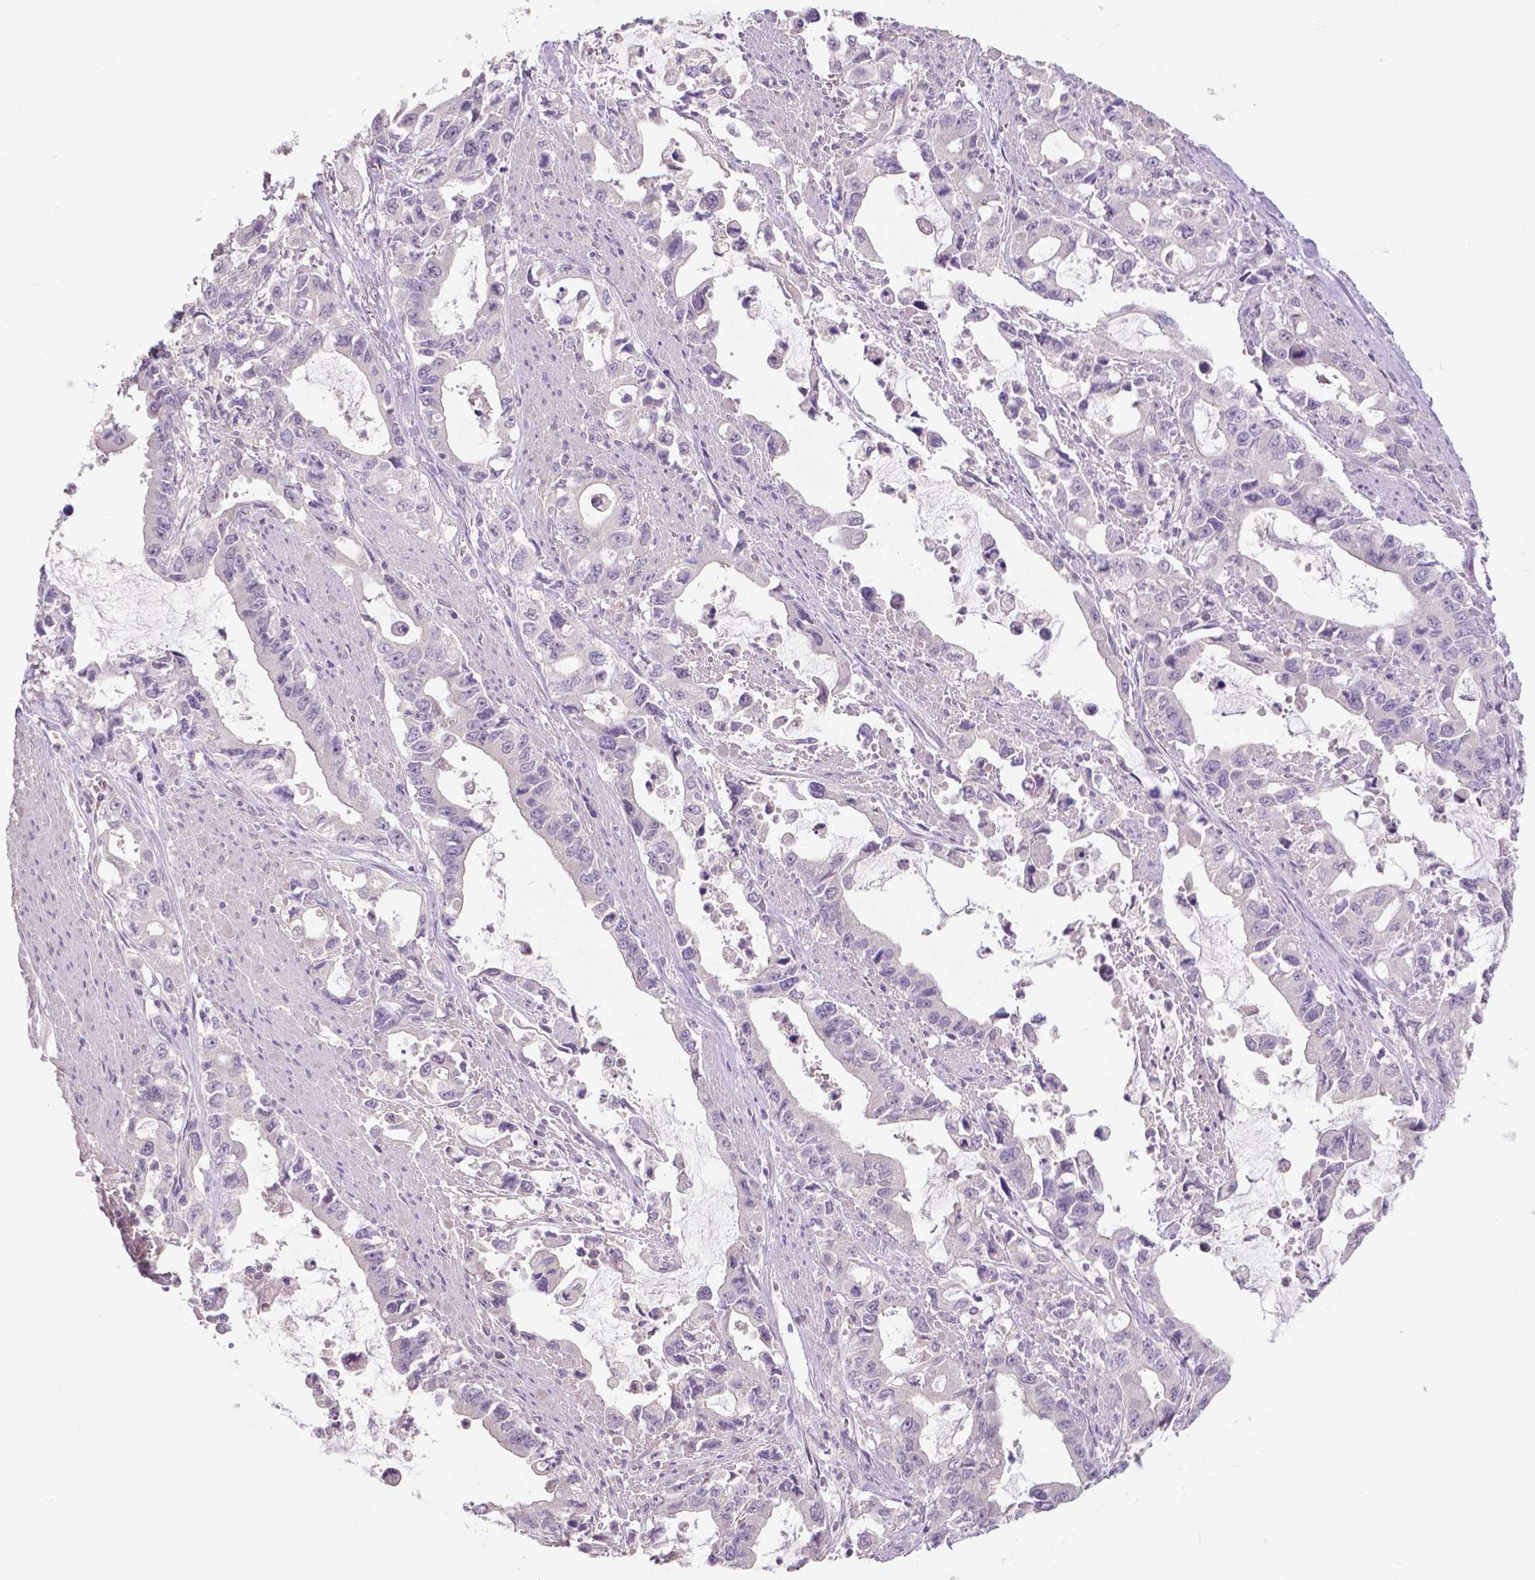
{"staining": {"intensity": "negative", "quantity": "none", "location": "none"}, "tissue": "stomach cancer", "cell_type": "Tumor cells", "image_type": "cancer", "snomed": [{"axis": "morphology", "description": "Adenocarcinoma, NOS"}, {"axis": "topography", "description": "Stomach, upper"}], "caption": "Stomach adenocarcinoma was stained to show a protein in brown. There is no significant expression in tumor cells.", "gene": "CRMP1", "patient": {"sex": "male", "age": 85}}